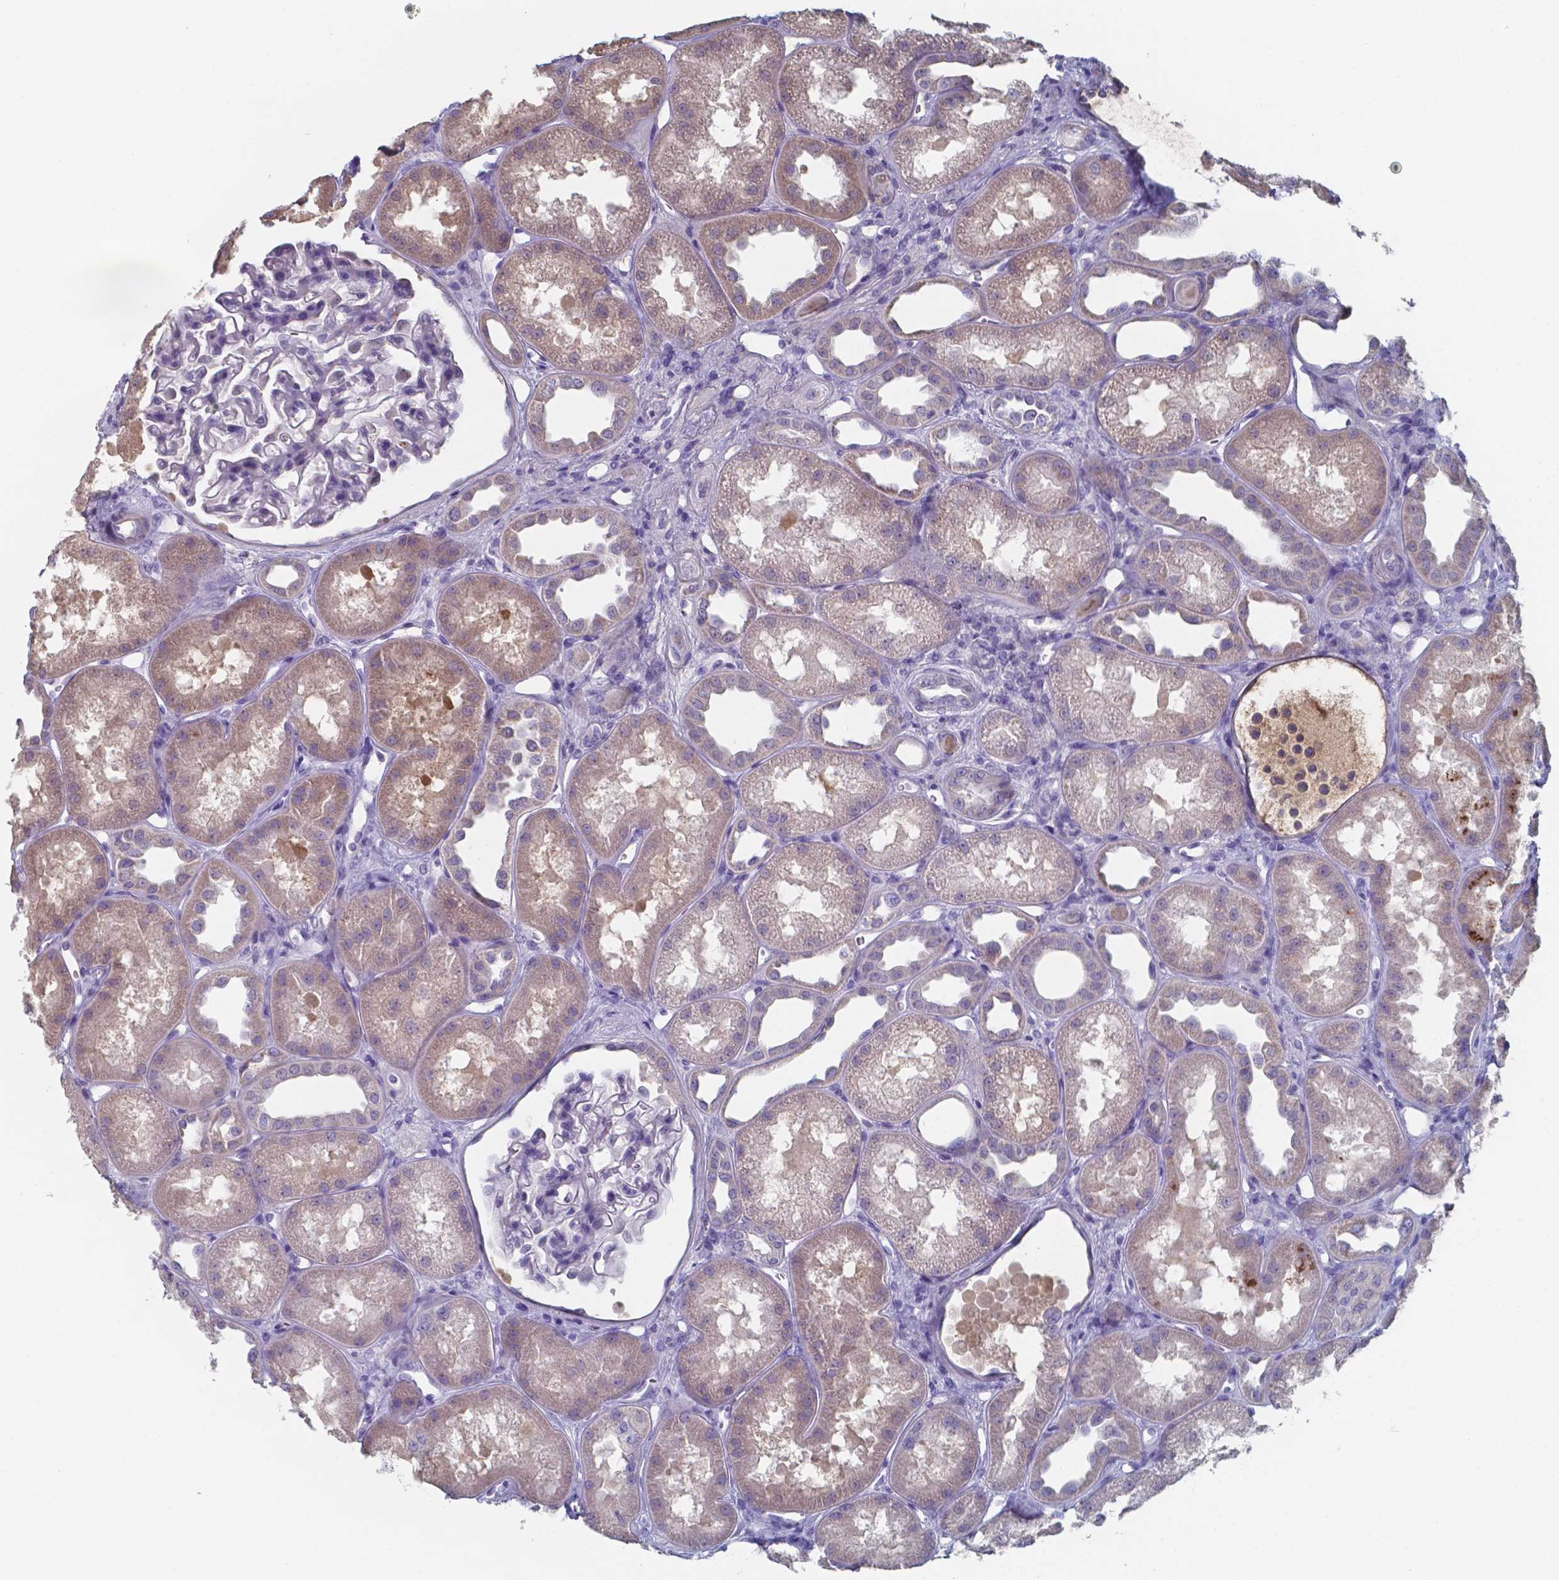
{"staining": {"intensity": "negative", "quantity": "none", "location": "none"}, "tissue": "kidney", "cell_type": "Cells in glomeruli", "image_type": "normal", "snomed": [{"axis": "morphology", "description": "Normal tissue, NOS"}, {"axis": "topography", "description": "Kidney"}], "caption": "High magnification brightfield microscopy of unremarkable kidney stained with DAB (3,3'-diaminobenzidine) (brown) and counterstained with hematoxylin (blue): cells in glomeruli show no significant expression. (DAB immunohistochemistry visualized using brightfield microscopy, high magnification).", "gene": "BTBD17", "patient": {"sex": "male", "age": 61}}